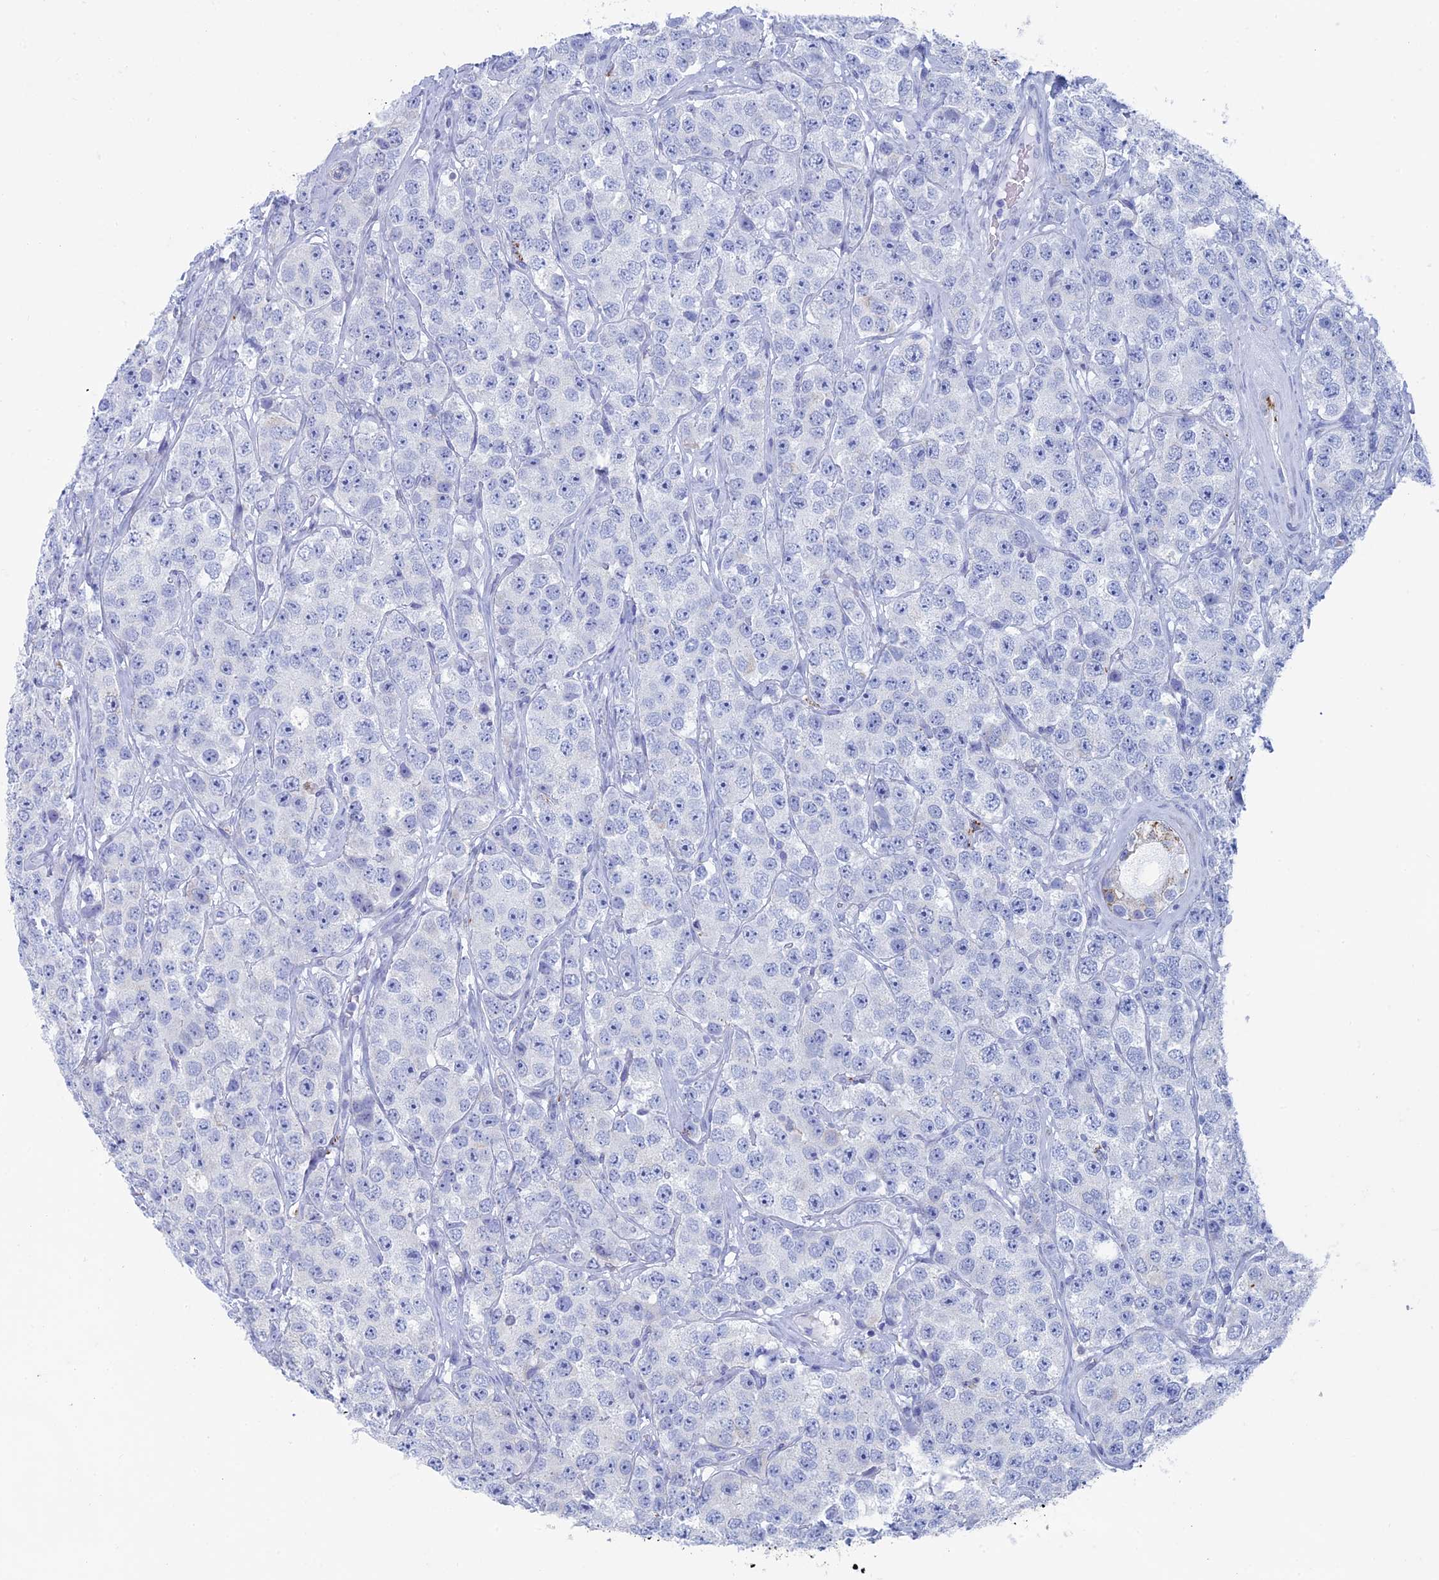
{"staining": {"intensity": "negative", "quantity": "none", "location": "none"}, "tissue": "testis cancer", "cell_type": "Tumor cells", "image_type": "cancer", "snomed": [{"axis": "morphology", "description": "Seminoma, NOS"}, {"axis": "topography", "description": "Testis"}], "caption": "Immunohistochemistry of human testis seminoma displays no positivity in tumor cells.", "gene": "ALMS1", "patient": {"sex": "male", "age": 28}}